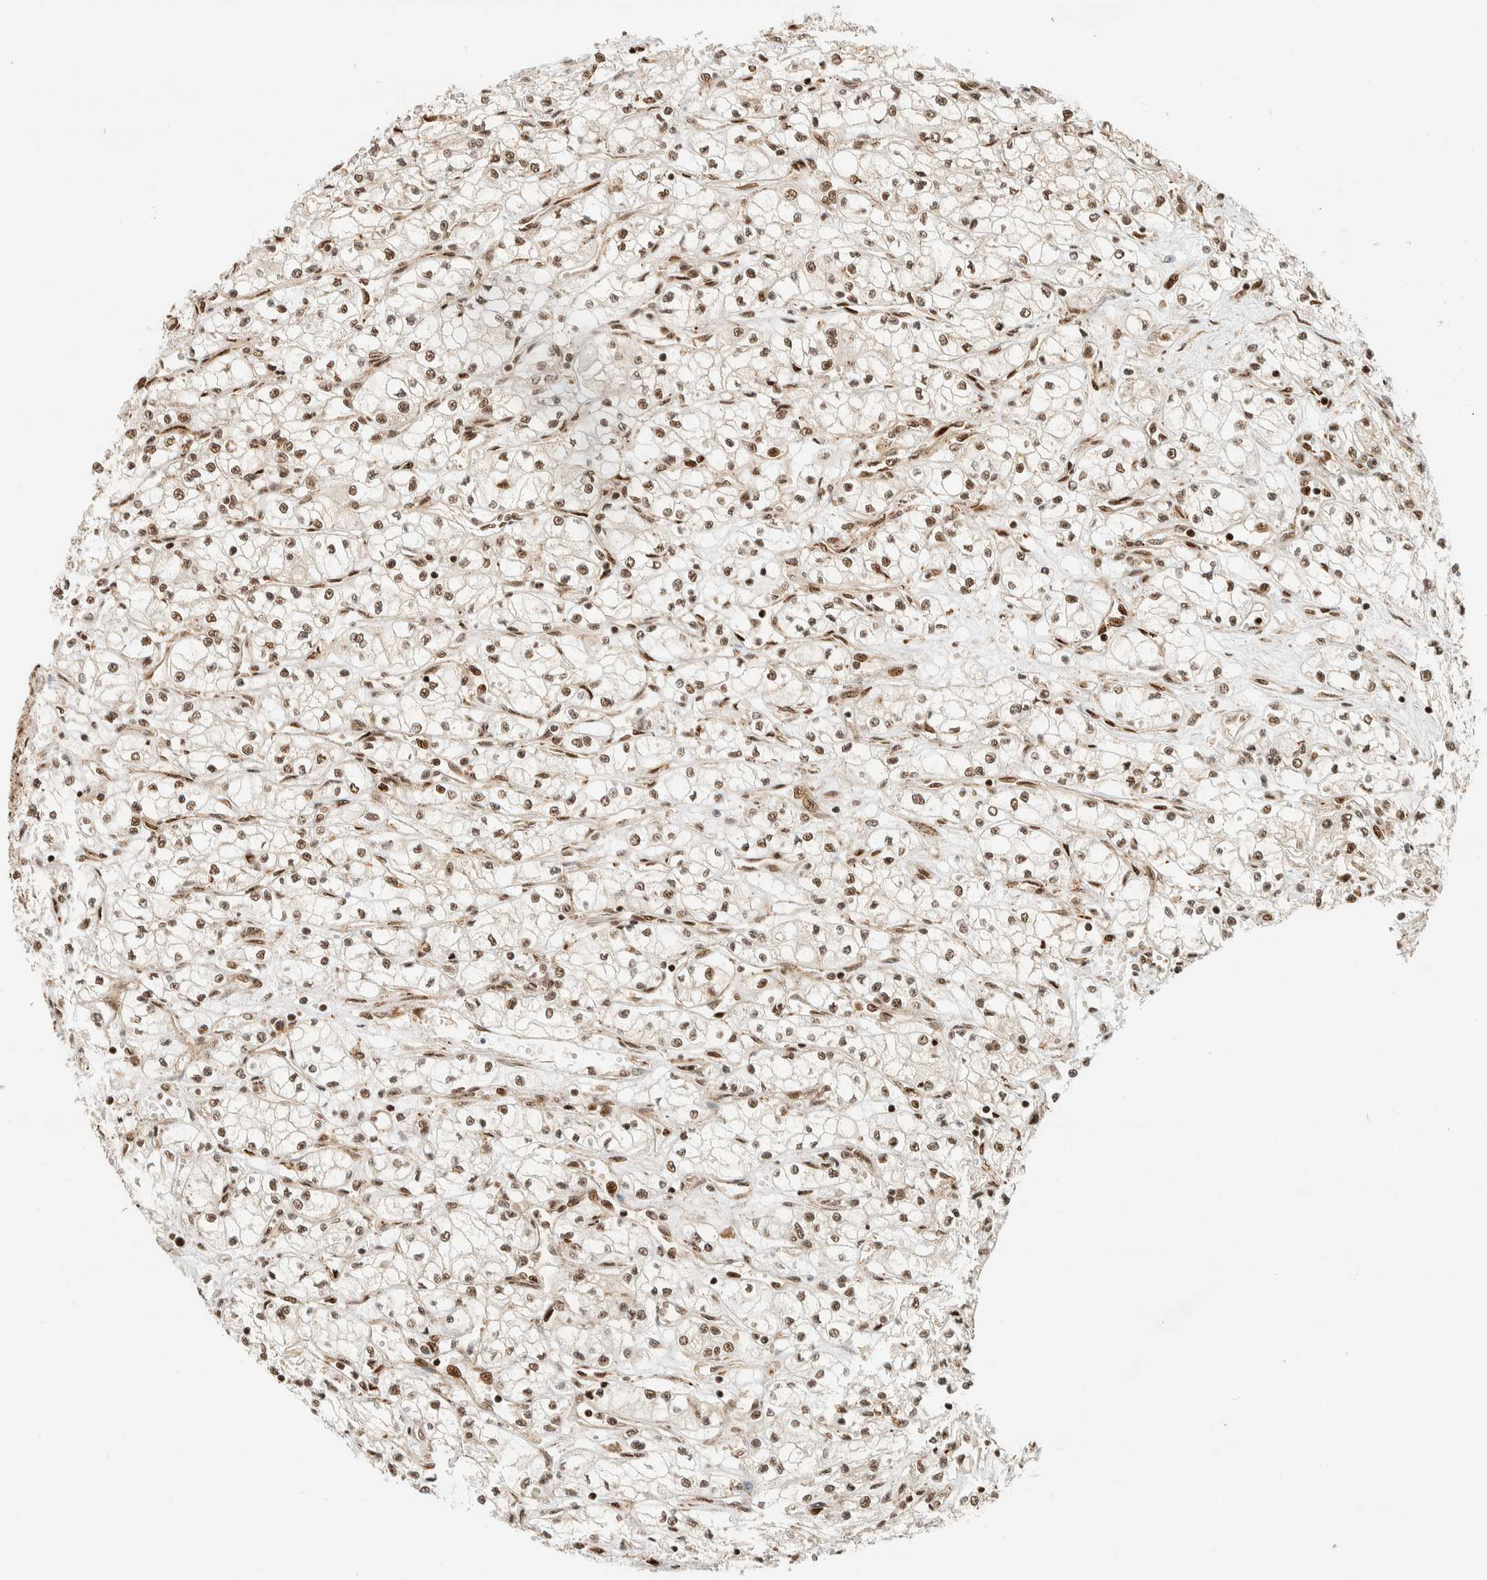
{"staining": {"intensity": "moderate", "quantity": ">75%", "location": "nuclear"}, "tissue": "renal cancer", "cell_type": "Tumor cells", "image_type": "cancer", "snomed": [{"axis": "morphology", "description": "Normal tissue, NOS"}, {"axis": "morphology", "description": "Adenocarcinoma, NOS"}, {"axis": "topography", "description": "Kidney"}], "caption": "A photomicrograph showing moderate nuclear expression in approximately >75% of tumor cells in adenocarcinoma (renal), as visualized by brown immunohistochemical staining.", "gene": "SIK1", "patient": {"sex": "male", "age": 59}}